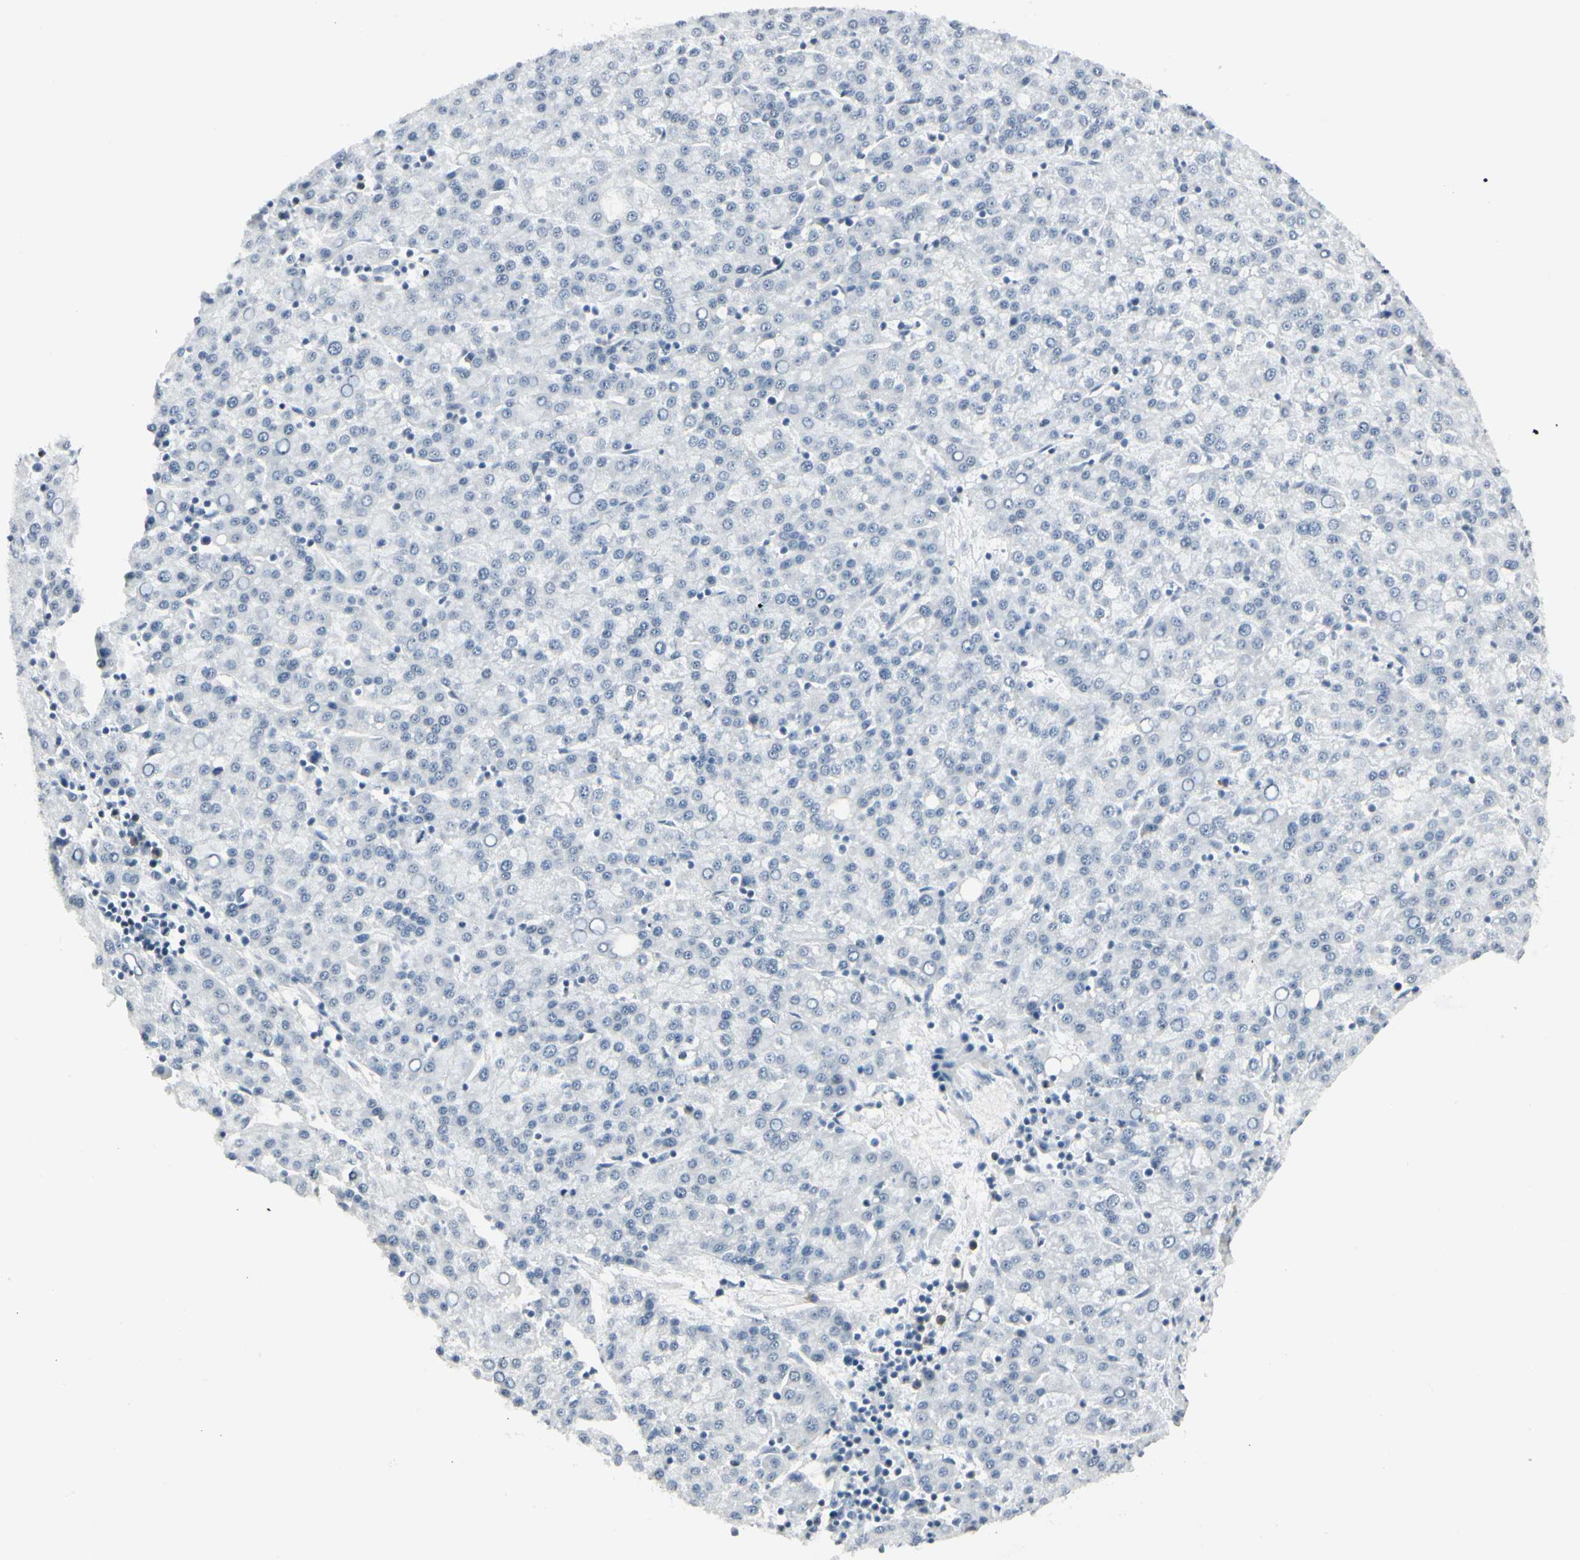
{"staining": {"intensity": "negative", "quantity": "none", "location": "none"}, "tissue": "liver cancer", "cell_type": "Tumor cells", "image_type": "cancer", "snomed": [{"axis": "morphology", "description": "Carcinoma, Hepatocellular, NOS"}, {"axis": "topography", "description": "Liver"}], "caption": "The micrograph shows no staining of tumor cells in liver cancer.", "gene": "ZBTB7B", "patient": {"sex": "female", "age": 58}}